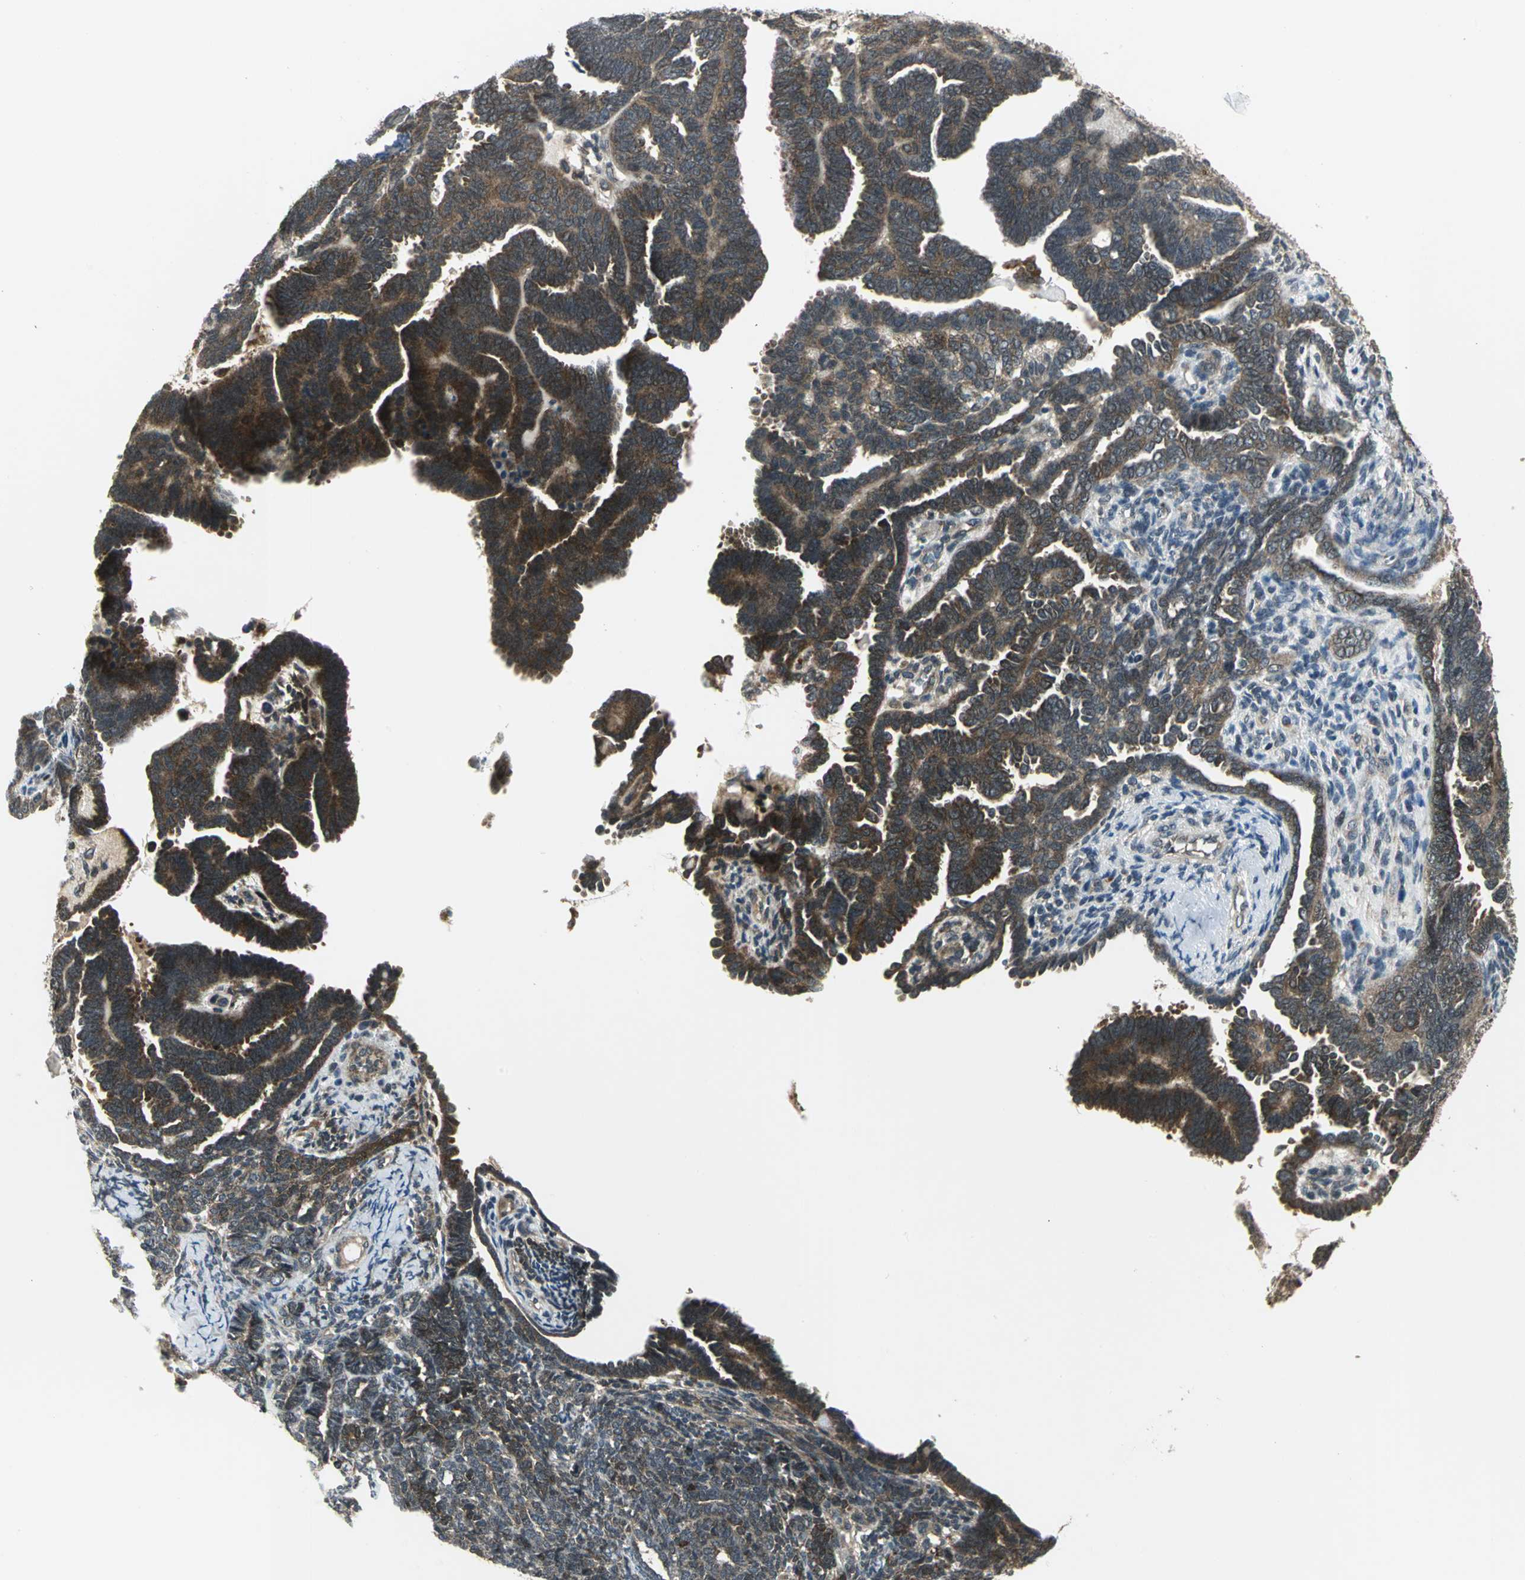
{"staining": {"intensity": "moderate", "quantity": ">75%", "location": "cytoplasmic/membranous"}, "tissue": "endometrial cancer", "cell_type": "Tumor cells", "image_type": "cancer", "snomed": [{"axis": "morphology", "description": "Neoplasm, malignant, NOS"}, {"axis": "topography", "description": "Endometrium"}], "caption": "The photomicrograph displays staining of endometrial cancer, revealing moderate cytoplasmic/membranous protein positivity (brown color) within tumor cells.", "gene": "MAPK8IP3", "patient": {"sex": "female", "age": 74}}